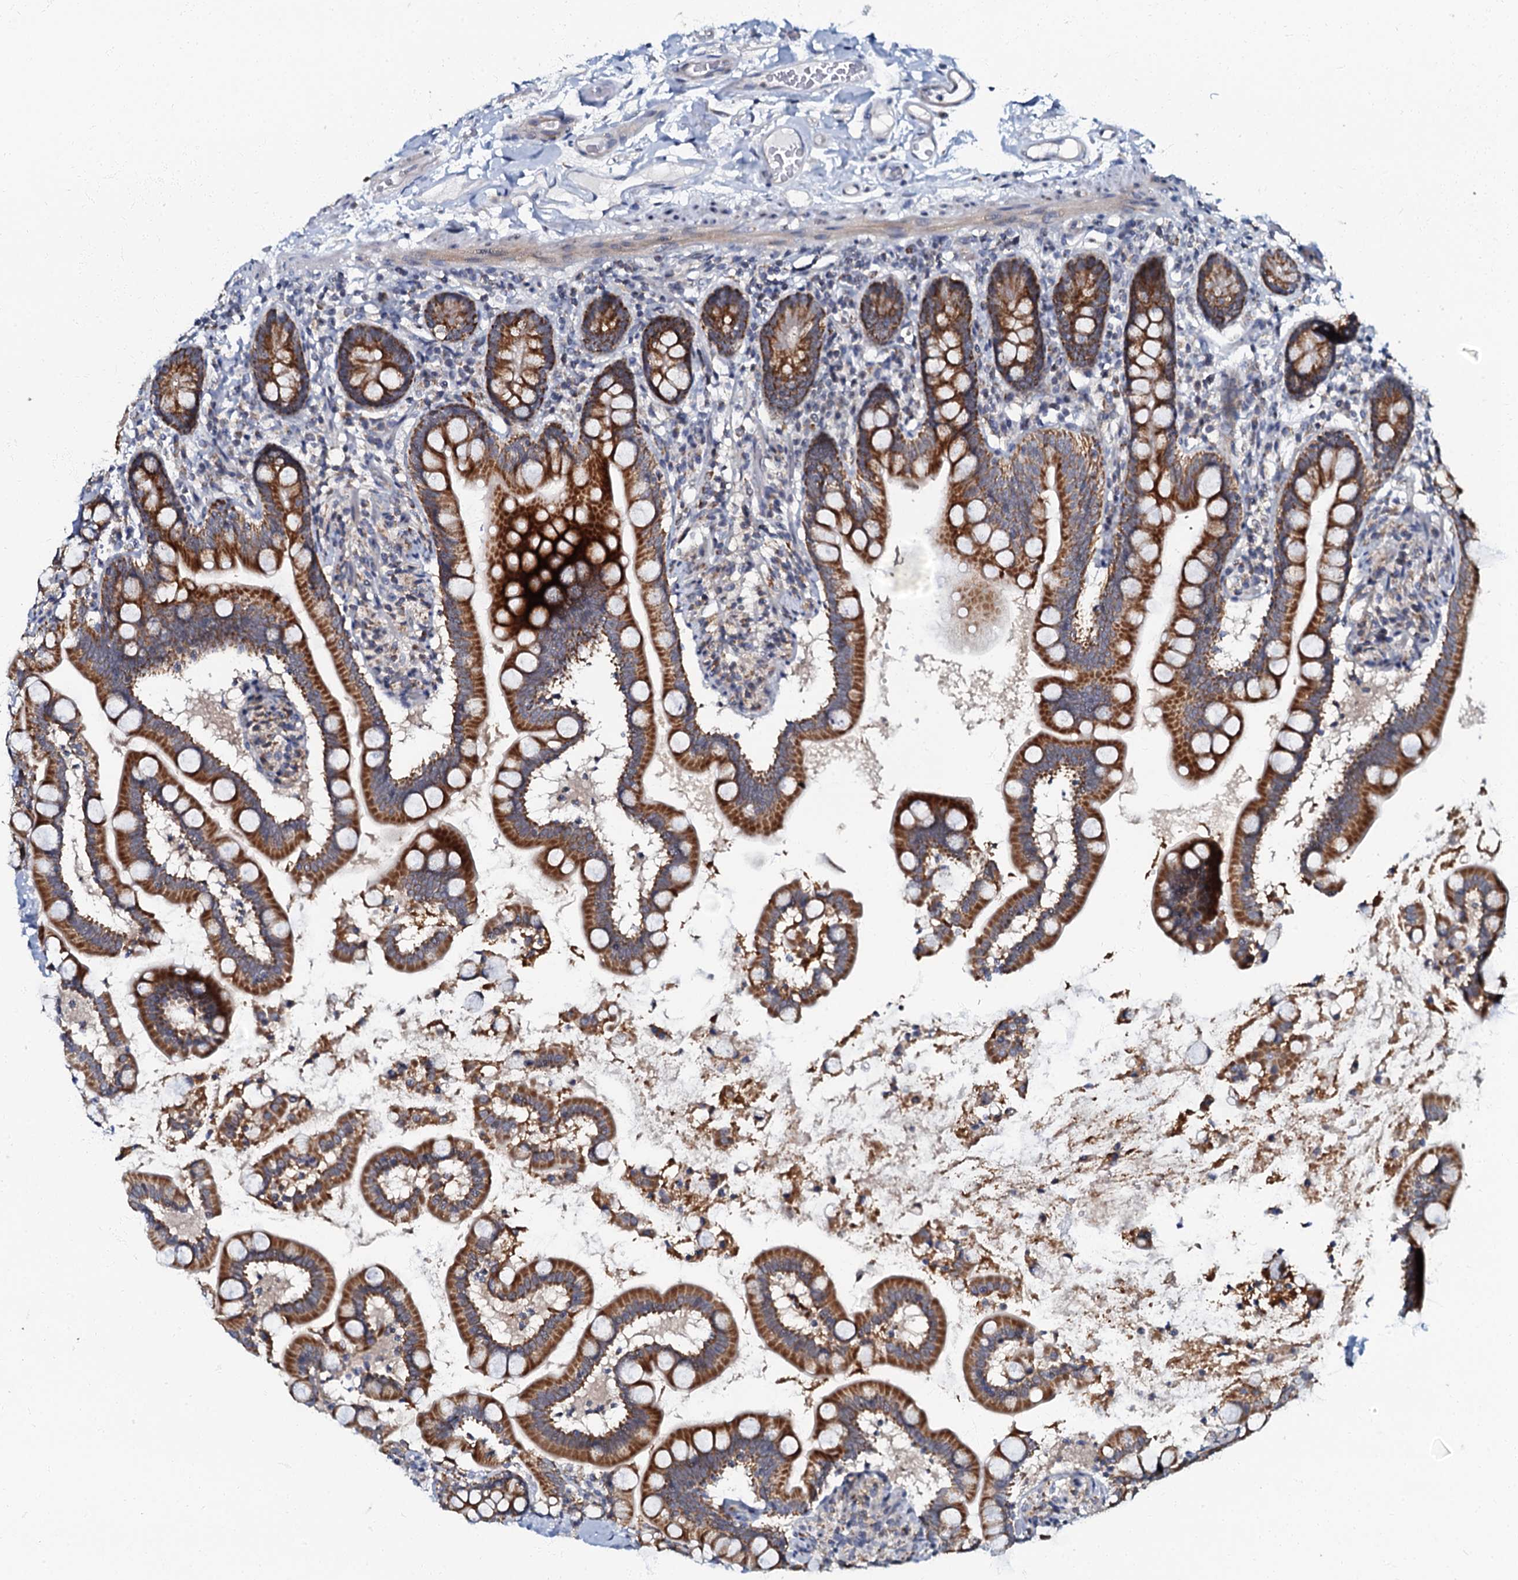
{"staining": {"intensity": "strong", "quantity": ">75%", "location": "cytoplasmic/membranous"}, "tissue": "small intestine", "cell_type": "Glandular cells", "image_type": "normal", "snomed": [{"axis": "morphology", "description": "Normal tissue, NOS"}, {"axis": "topography", "description": "Small intestine"}], "caption": "About >75% of glandular cells in normal human small intestine show strong cytoplasmic/membranous protein positivity as visualized by brown immunohistochemical staining.", "gene": "MRPL51", "patient": {"sex": "female", "age": 64}}